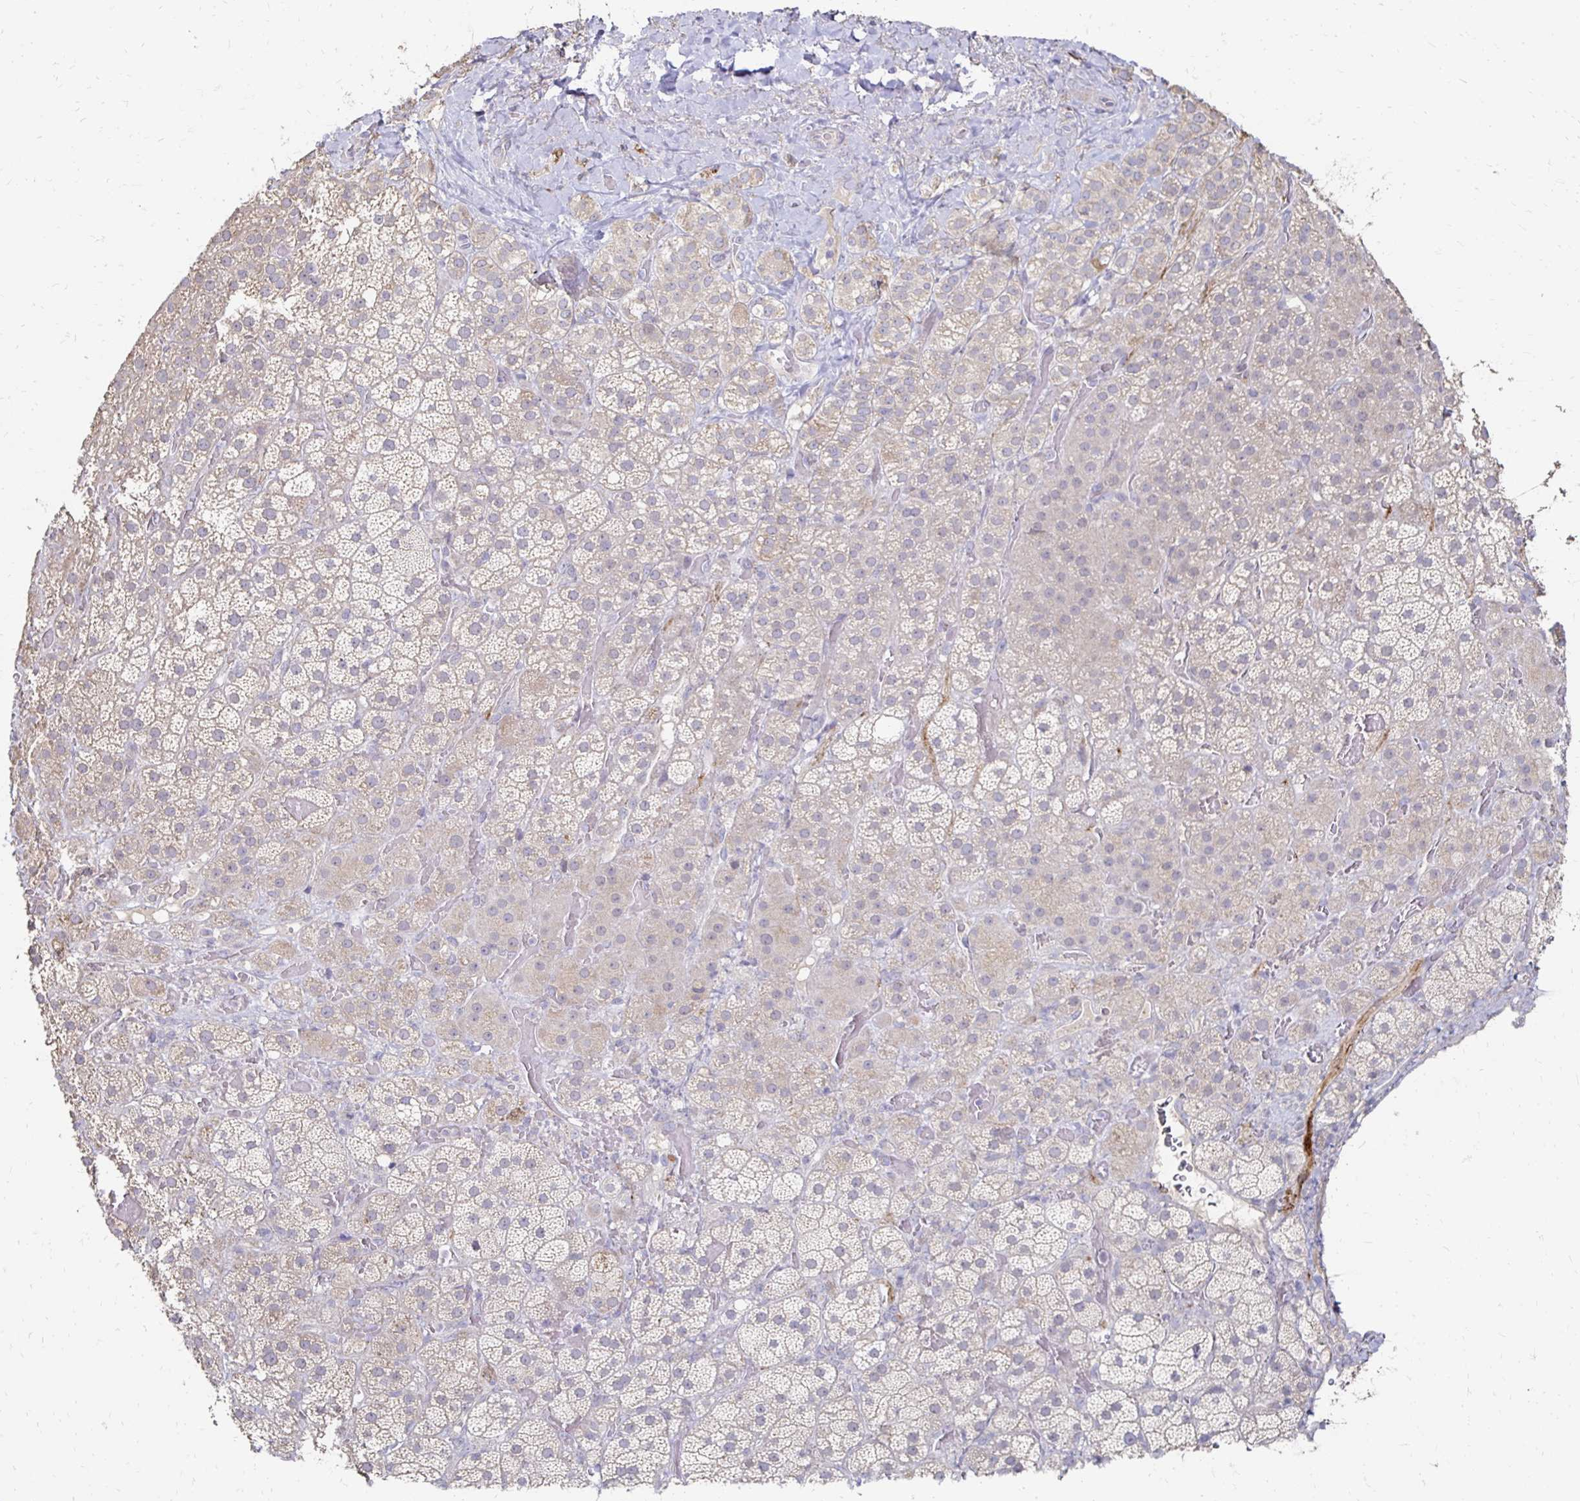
{"staining": {"intensity": "weak", "quantity": "25%-75%", "location": "cytoplasmic/membranous"}, "tissue": "adrenal gland", "cell_type": "Glandular cells", "image_type": "normal", "snomed": [{"axis": "morphology", "description": "Normal tissue, NOS"}, {"axis": "topography", "description": "Adrenal gland"}], "caption": "The immunohistochemical stain highlights weak cytoplasmic/membranous staining in glandular cells of unremarkable adrenal gland. Using DAB (3,3'-diaminobenzidine) (brown) and hematoxylin (blue) stains, captured at high magnification using brightfield microscopy.", "gene": "ZNF727", "patient": {"sex": "male", "age": 57}}